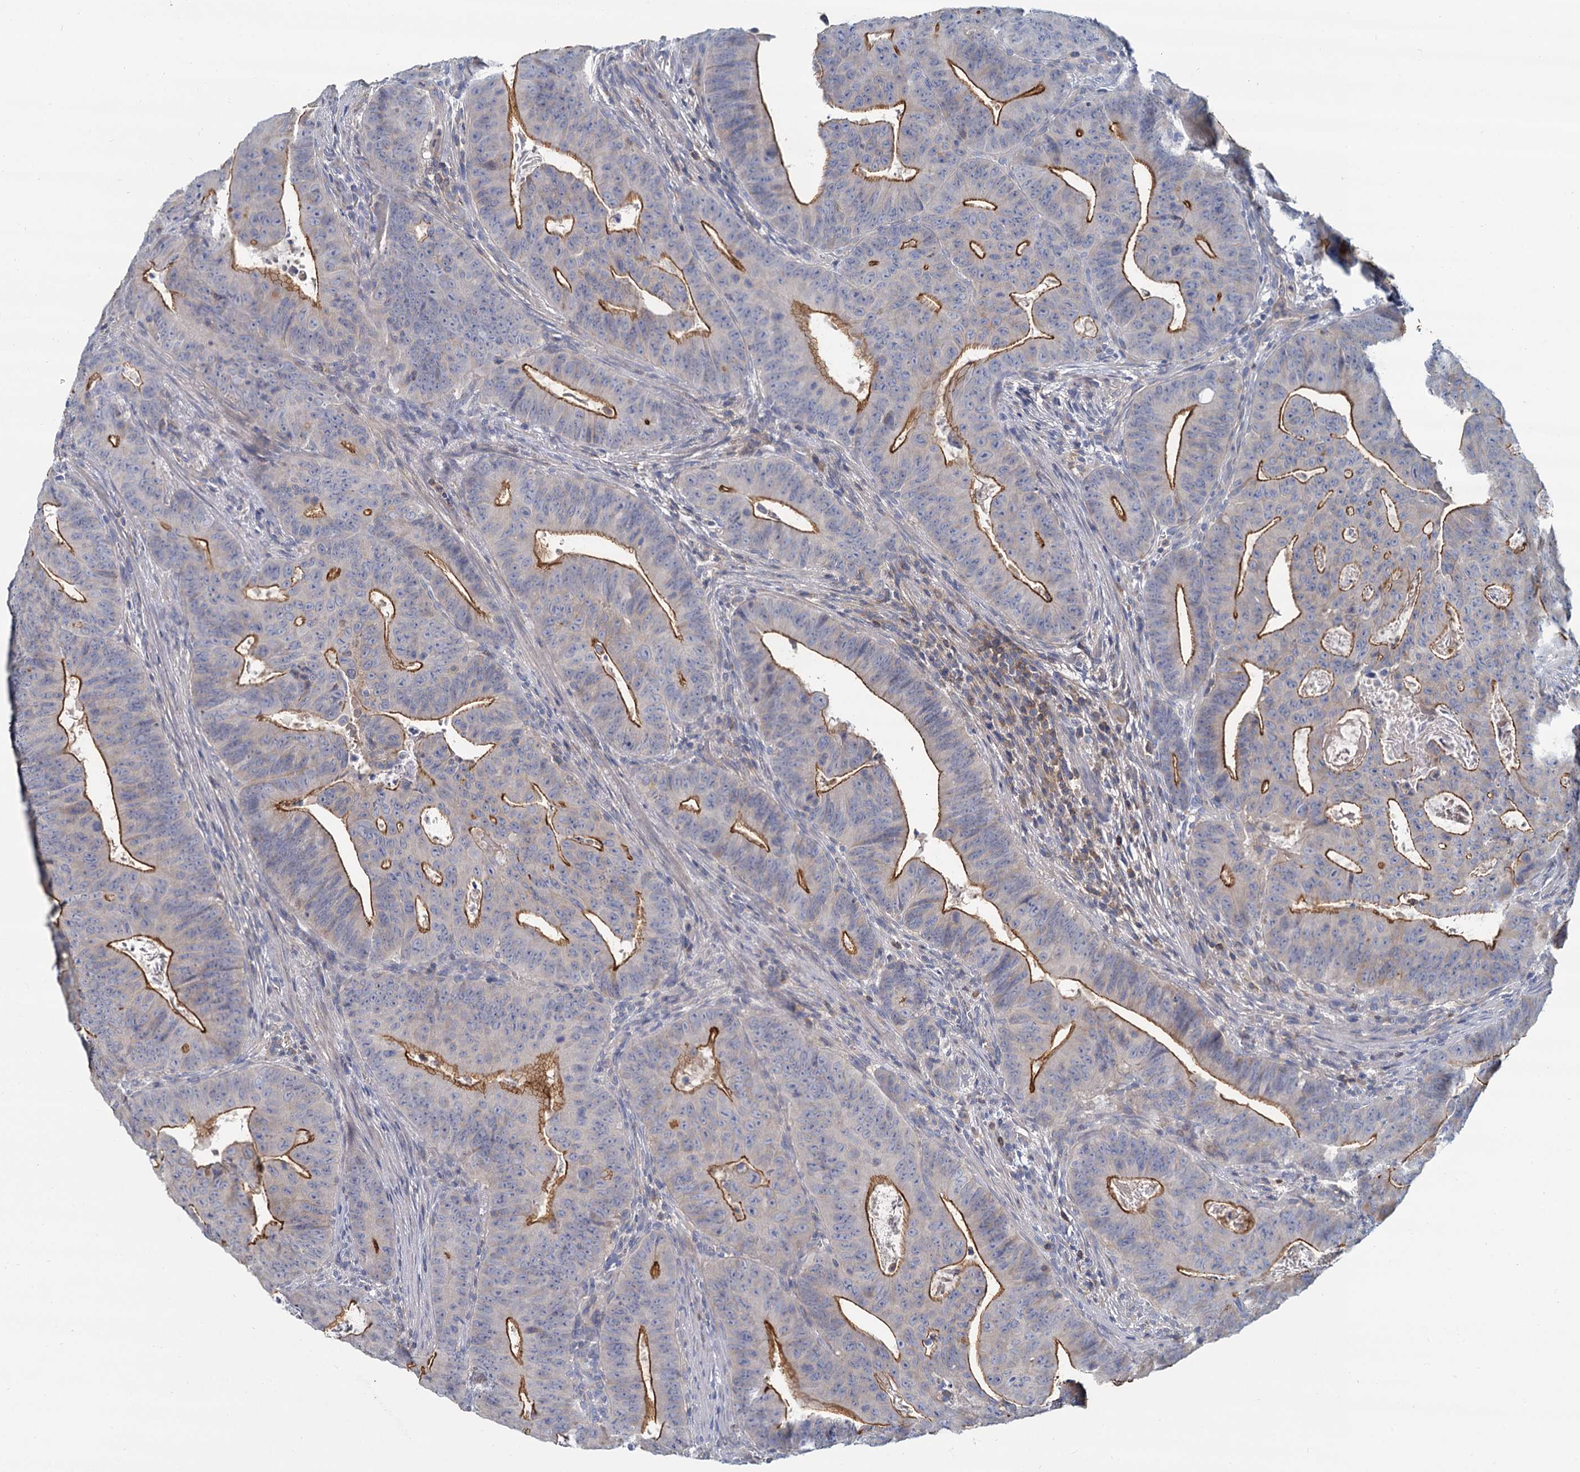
{"staining": {"intensity": "moderate", "quantity": "25%-75%", "location": "cytoplasmic/membranous"}, "tissue": "colorectal cancer", "cell_type": "Tumor cells", "image_type": "cancer", "snomed": [{"axis": "morphology", "description": "Adenocarcinoma, NOS"}, {"axis": "topography", "description": "Rectum"}], "caption": "This histopathology image exhibits immunohistochemistry staining of human colorectal cancer (adenocarcinoma), with medium moderate cytoplasmic/membranous expression in about 25%-75% of tumor cells.", "gene": "ACSM3", "patient": {"sex": "female", "age": 75}}